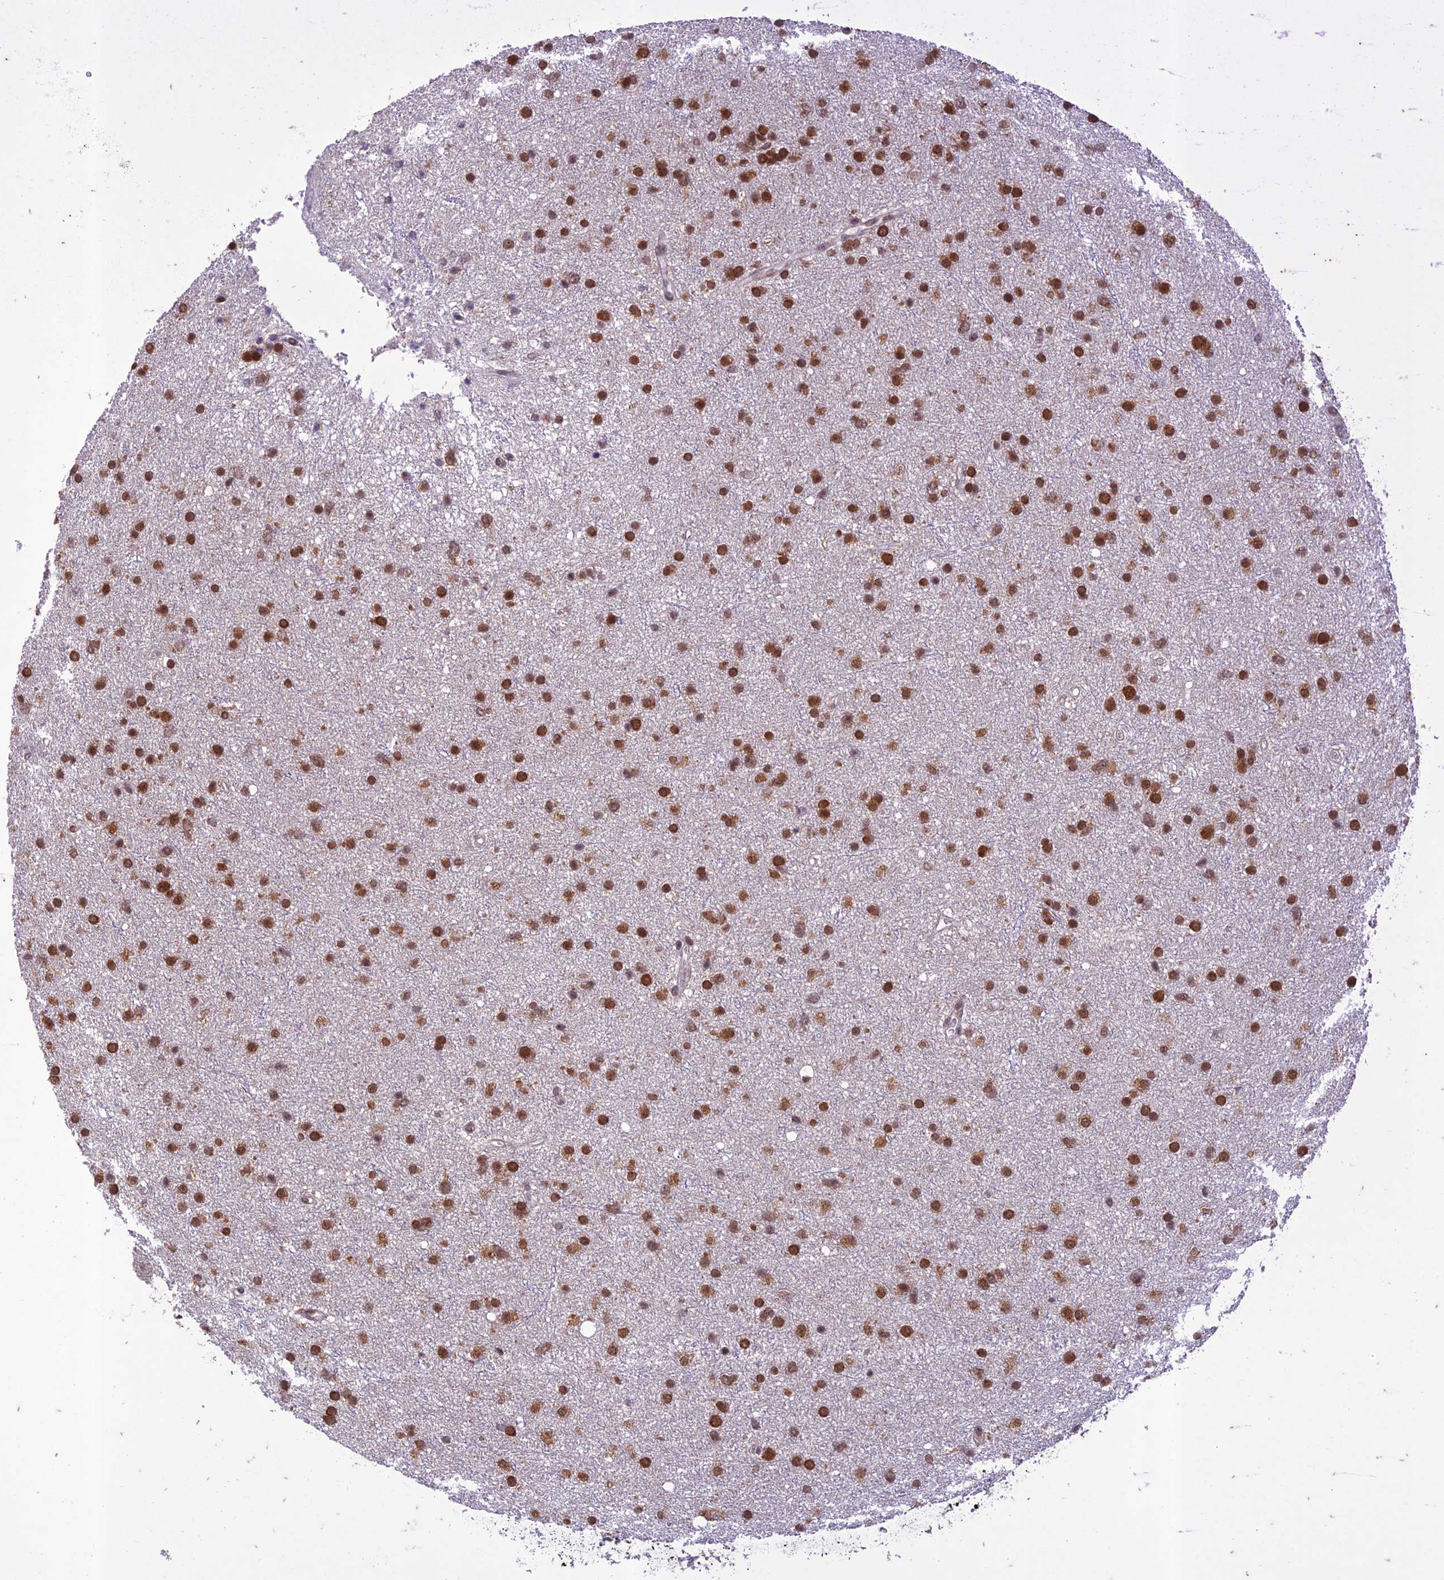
{"staining": {"intensity": "moderate", "quantity": ">75%", "location": "nuclear"}, "tissue": "glioma", "cell_type": "Tumor cells", "image_type": "cancer", "snomed": [{"axis": "morphology", "description": "Glioma, malignant, Low grade"}, {"axis": "topography", "description": "Cerebral cortex"}], "caption": "Human glioma stained with a brown dye shows moderate nuclear positive positivity in approximately >75% of tumor cells.", "gene": "POP4", "patient": {"sex": "female", "age": 39}}